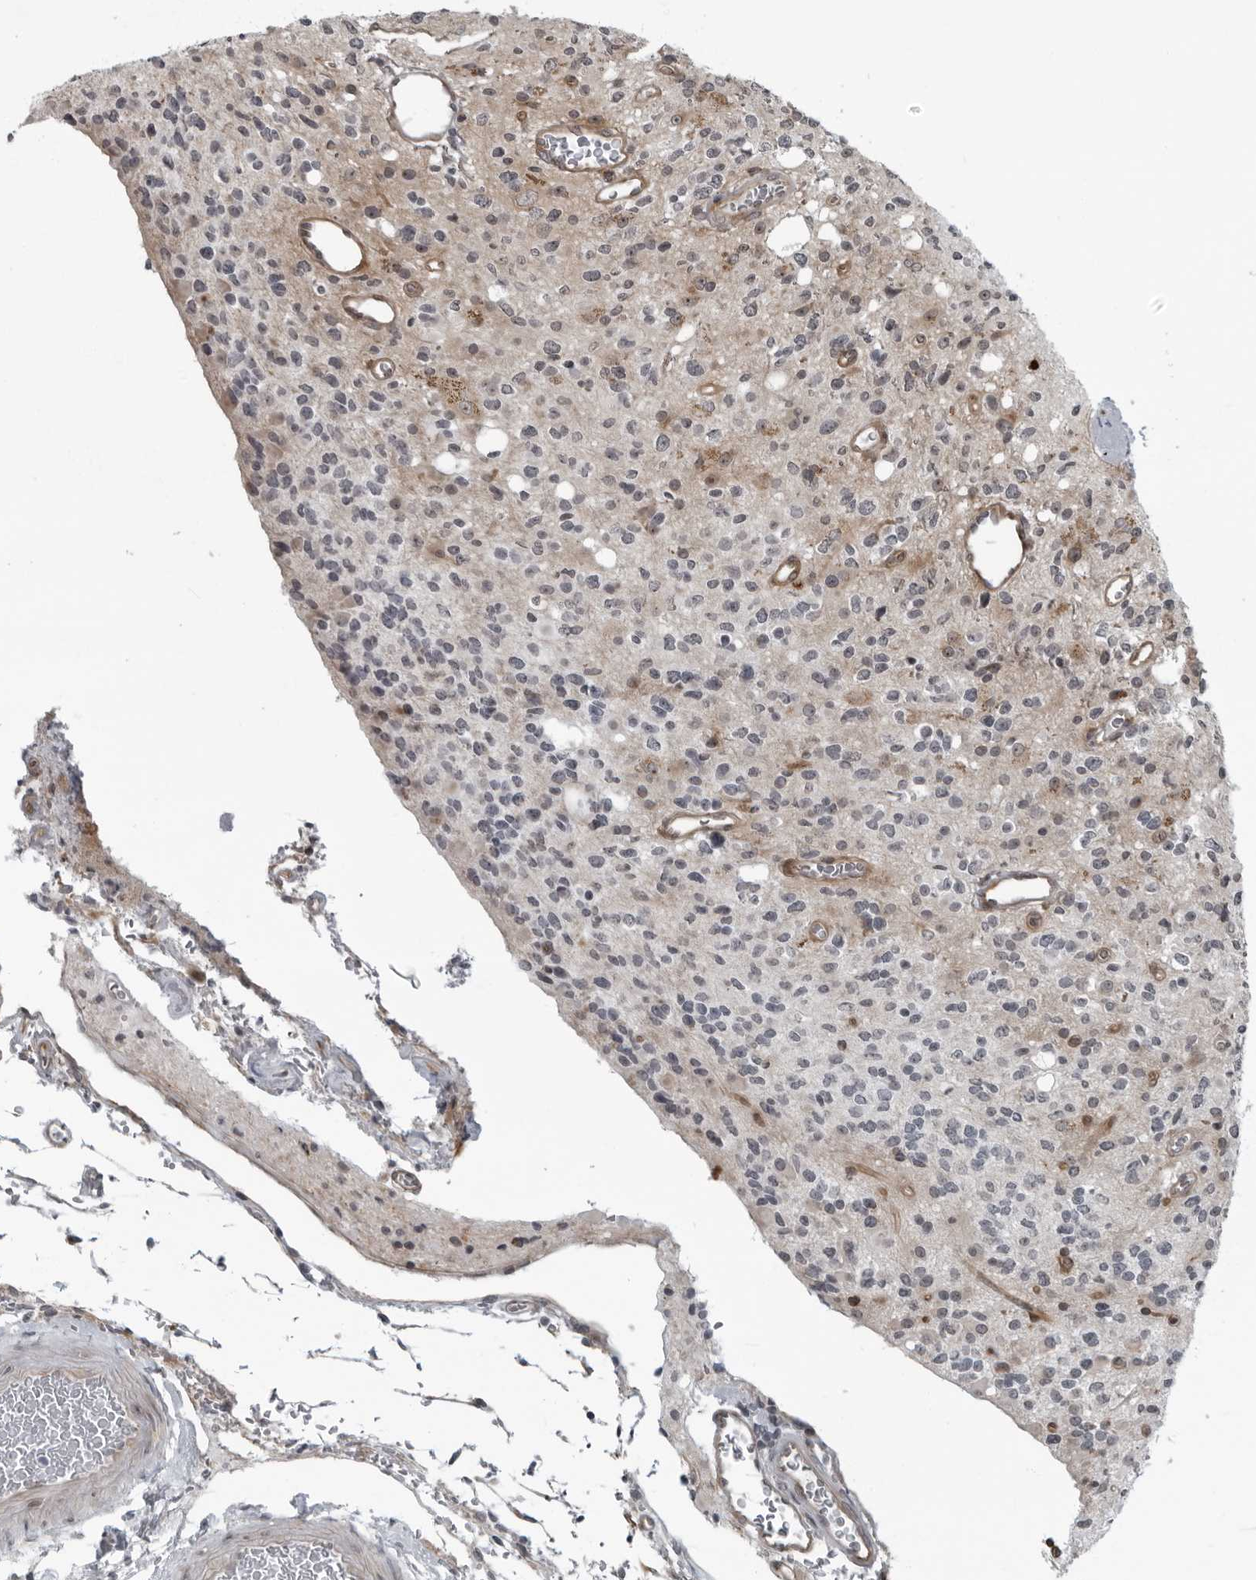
{"staining": {"intensity": "negative", "quantity": "none", "location": "none"}, "tissue": "glioma", "cell_type": "Tumor cells", "image_type": "cancer", "snomed": [{"axis": "morphology", "description": "Glioma, malignant, High grade"}, {"axis": "topography", "description": "Brain"}], "caption": "IHC micrograph of neoplastic tissue: malignant glioma (high-grade) stained with DAB (3,3'-diaminobenzidine) exhibits no significant protein expression in tumor cells.", "gene": "FAM102B", "patient": {"sex": "male", "age": 34}}